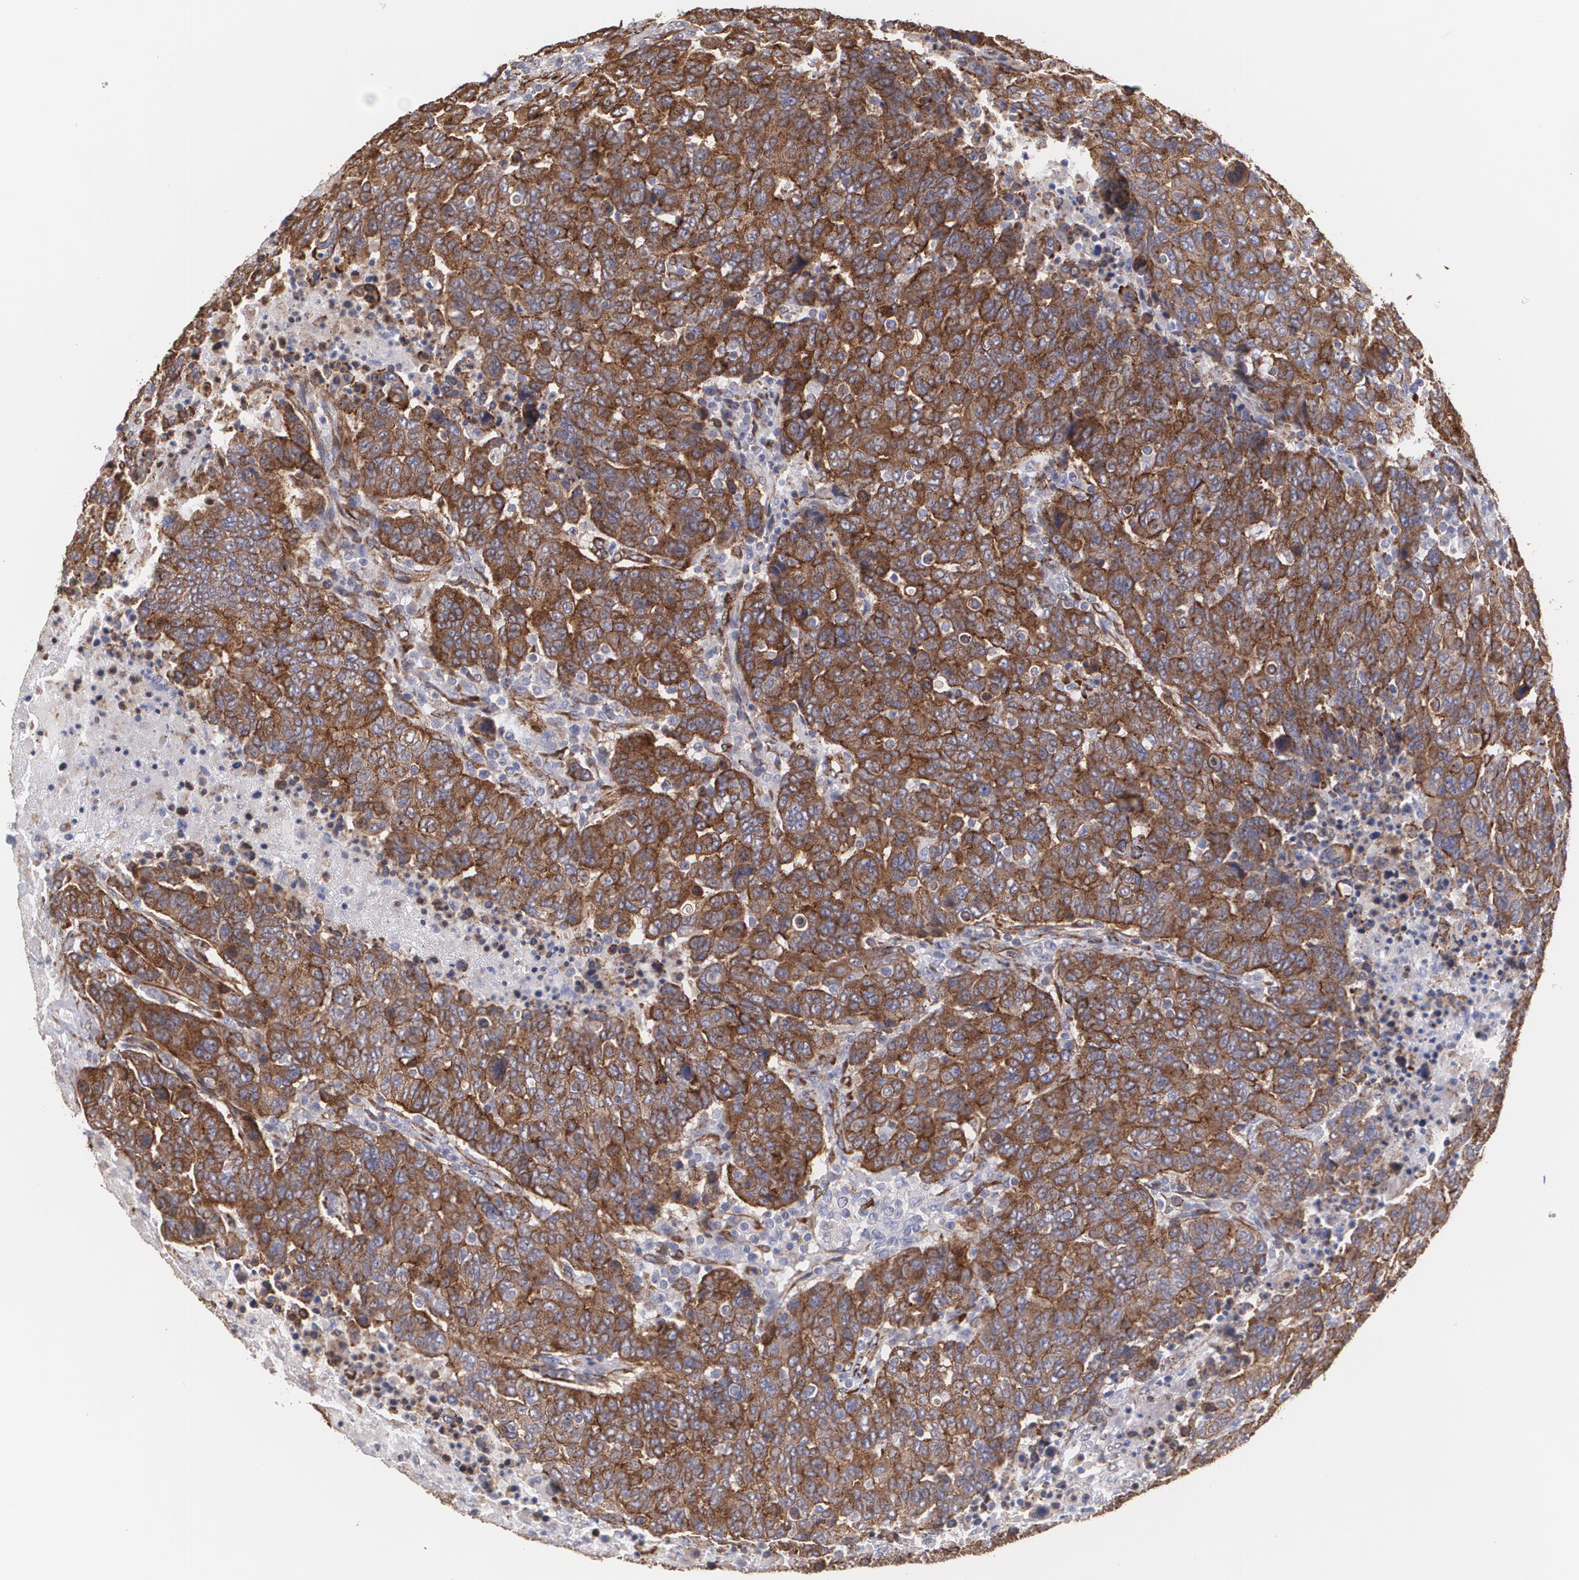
{"staining": {"intensity": "strong", "quantity": ">75%", "location": "cytoplasmic/membranous"}, "tissue": "breast cancer", "cell_type": "Tumor cells", "image_type": "cancer", "snomed": [{"axis": "morphology", "description": "Duct carcinoma"}, {"axis": "topography", "description": "Breast"}], "caption": "Immunohistochemistry (IHC) staining of infiltrating ductal carcinoma (breast), which exhibits high levels of strong cytoplasmic/membranous positivity in about >75% of tumor cells indicating strong cytoplasmic/membranous protein expression. The staining was performed using DAB (brown) for protein detection and nuclei were counterstained in hematoxylin (blue).", "gene": "TJP1", "patient": {"sex": "female", "age": 37}}